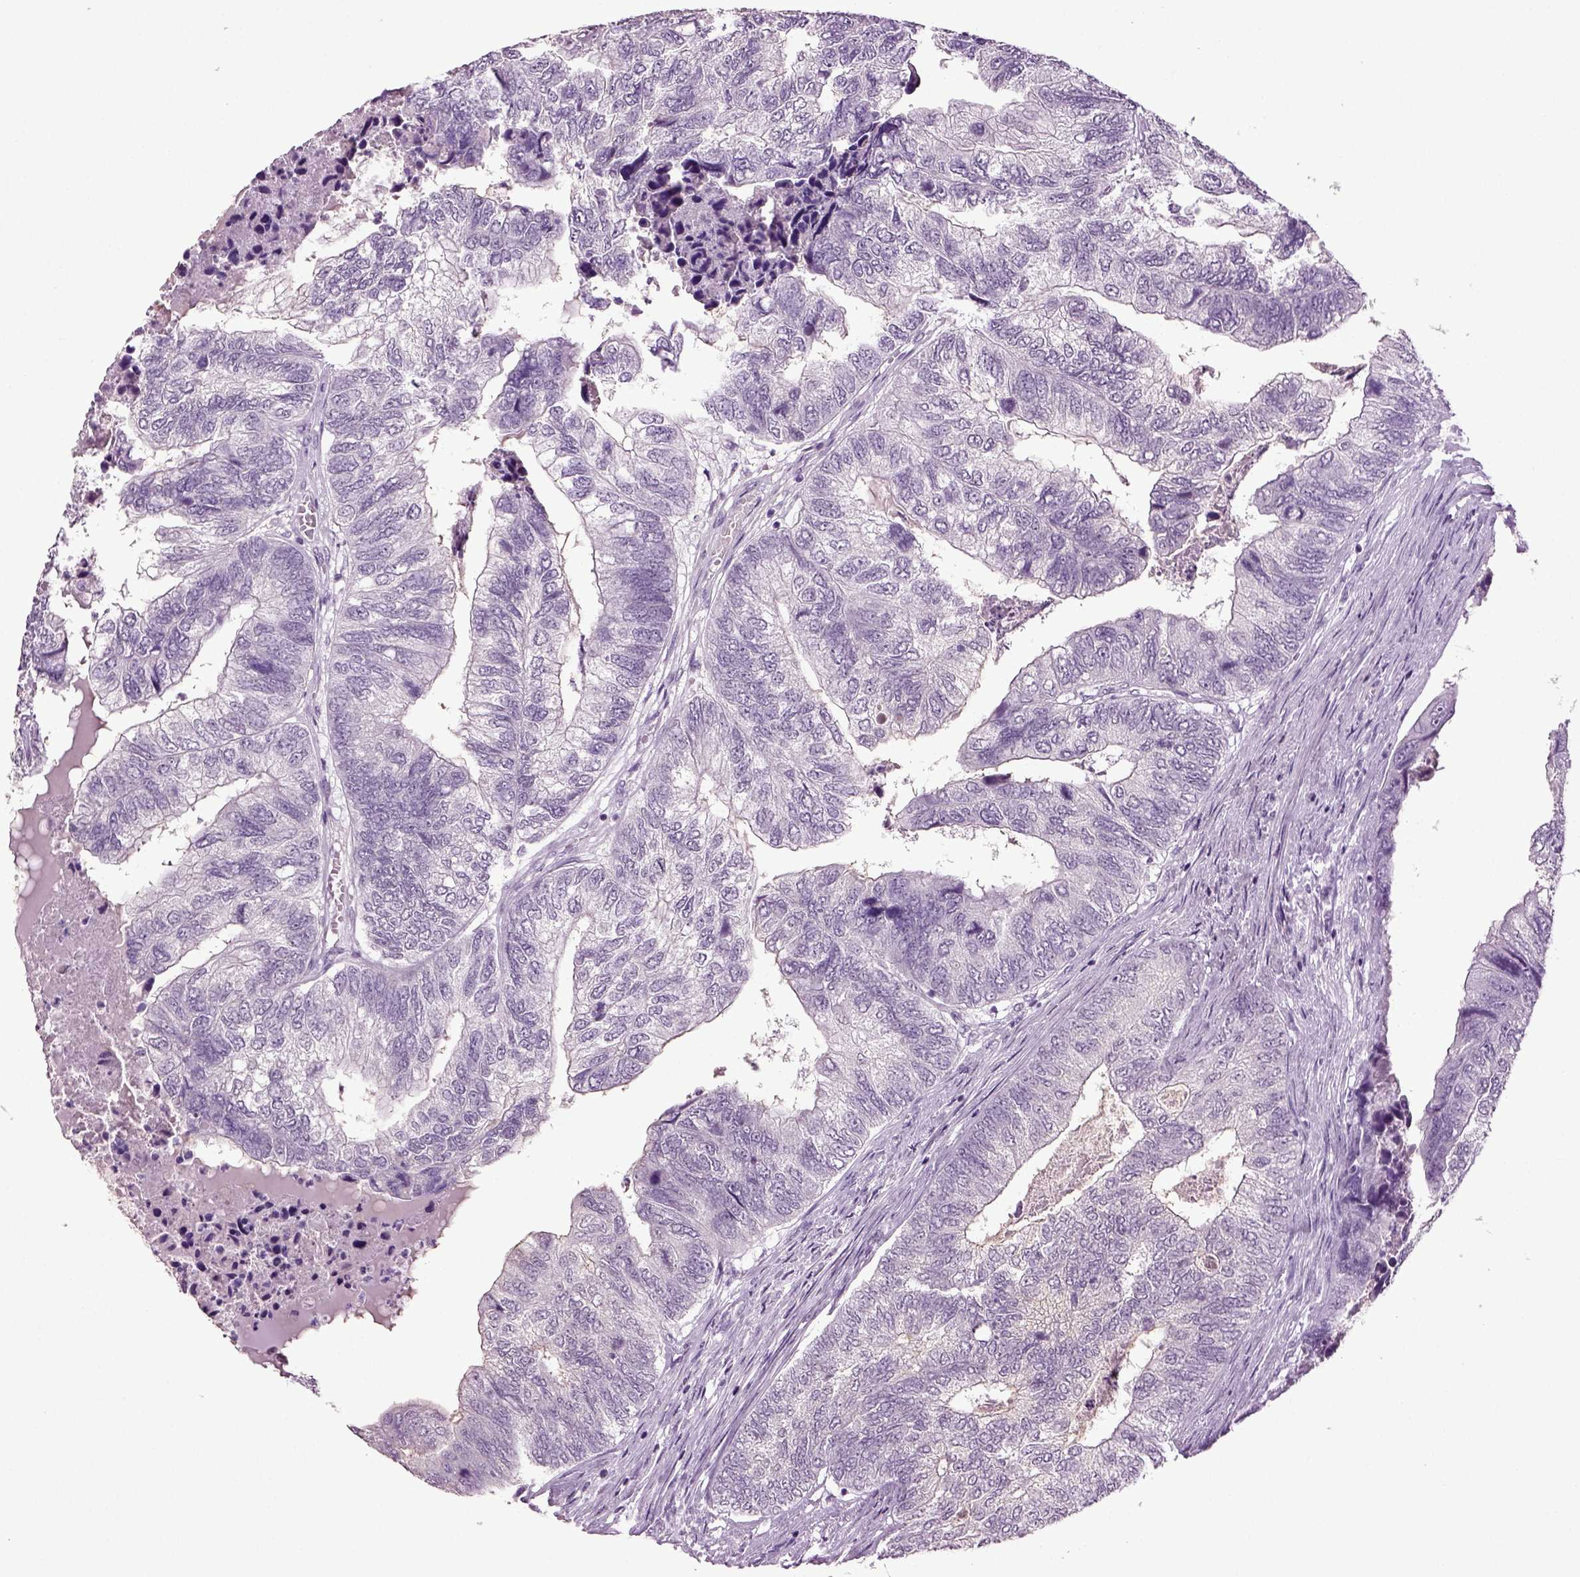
{"staining": {"intensity": "negative", "quantity": "none", "location": "none"}, "tissue": "colorectal cancer", "cell_type": "Tumor cells", "image_type": "cancer", "snomed": [{"axis": "morphology", "description": "Adenocarcinoma, NOS"}, {"axis": "topography", "description": "Colon"}], "caption": "This is a micrograph of IHC staining of colorectal cancer, which shows no expression in tumor cells.", "gene": "SLC17A6", "patient": {"sex": "female", "age": 67}}